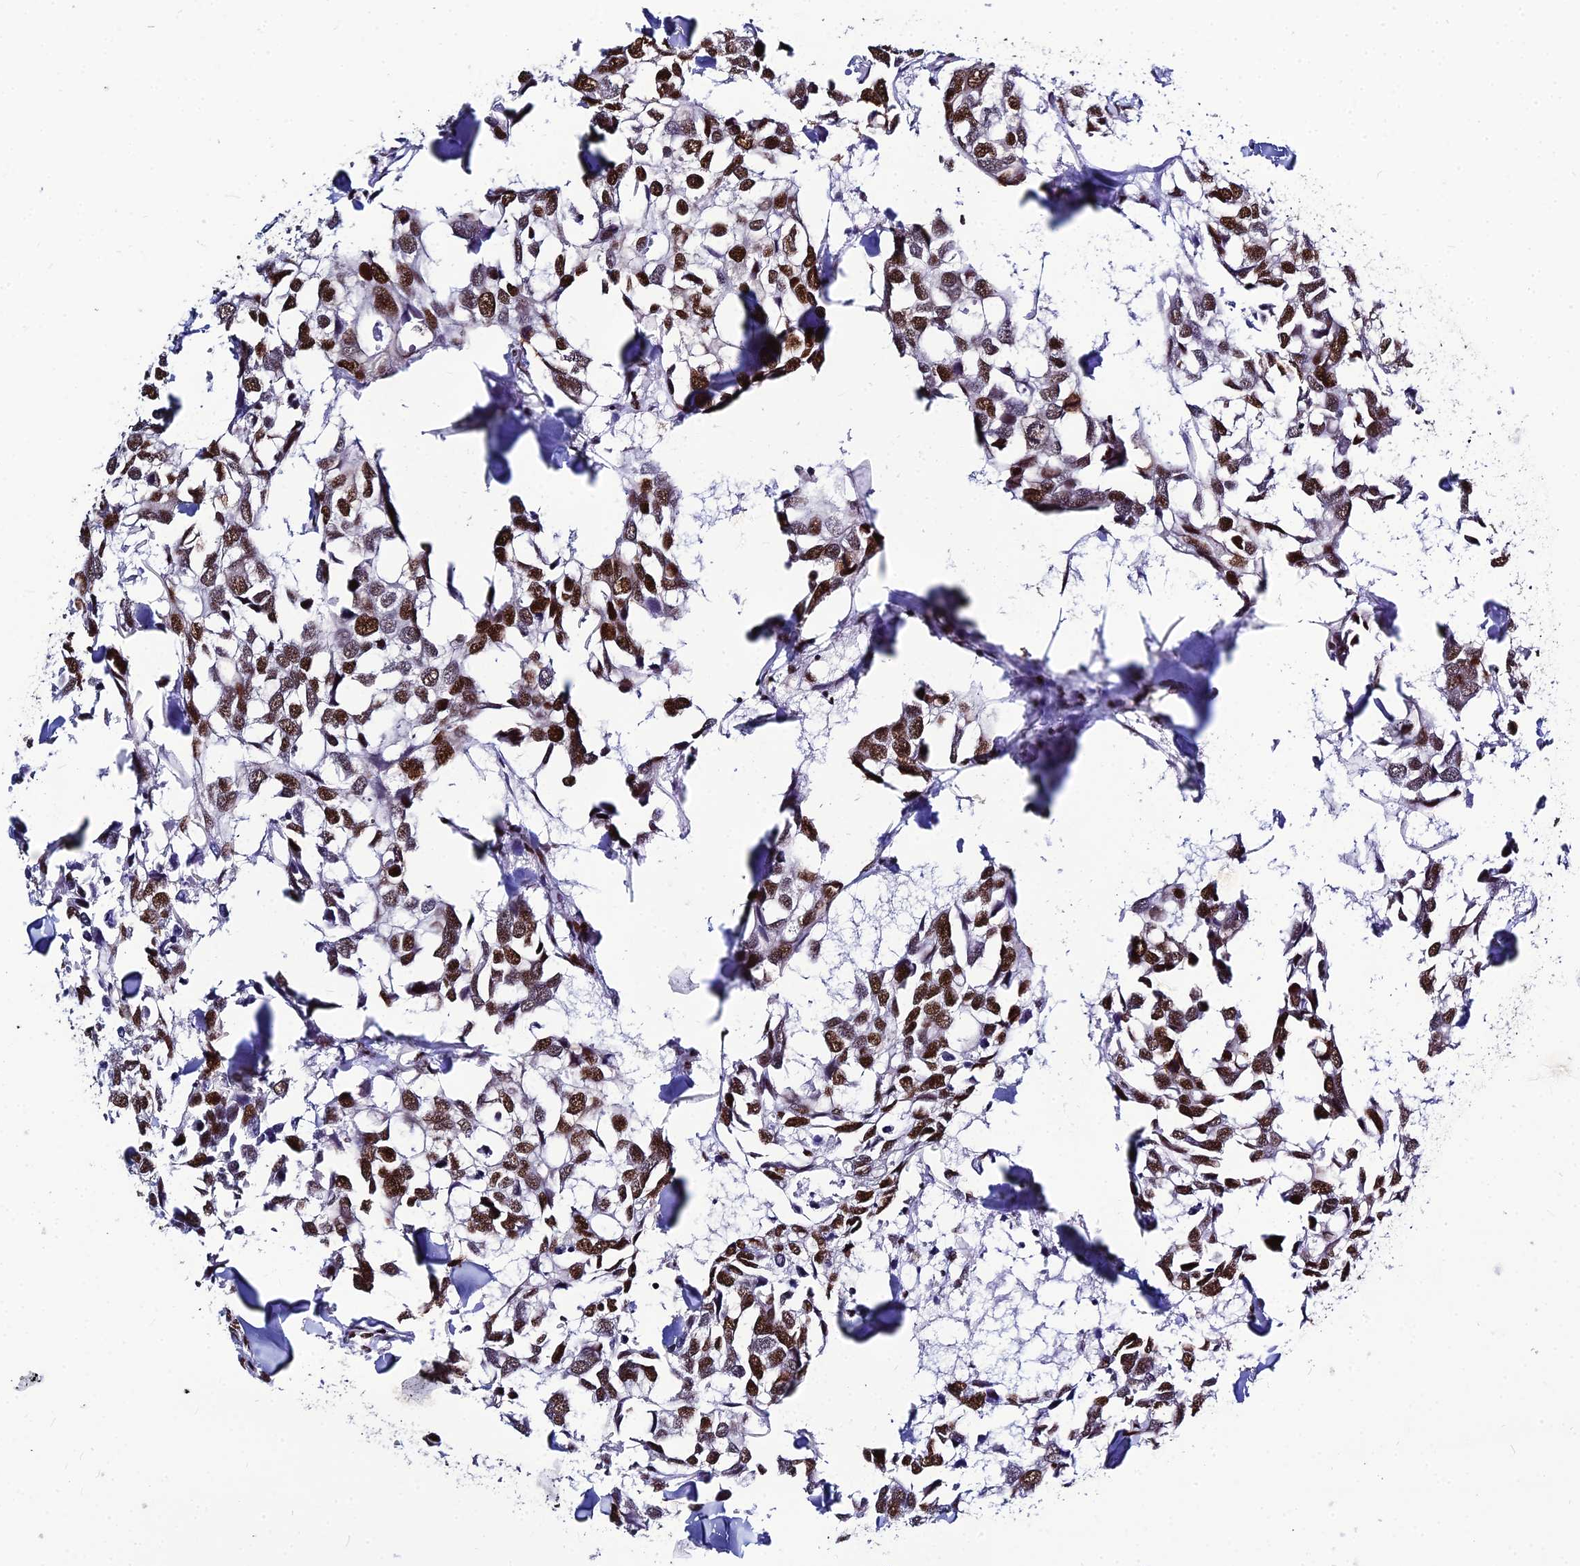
{"staining": {"intensity": "moderate", "quantity": ">75%", "location": "nuclear"}, "tissue": "breast cancer", "cell_type": "Tumor cells", "image_type": "cancer", "snomed": [{"axis": "morphology", "description": "Duct carcinoma"}, {"axis": "topography", "description": "Breast"}], "caption": "Protein analysis of breast cancer tissue demonstrates moderate nuclear expression in about >75% of tumor cells.", "gene": "HNRNPH1", "patient": {"sex": "female", "age": 83}}